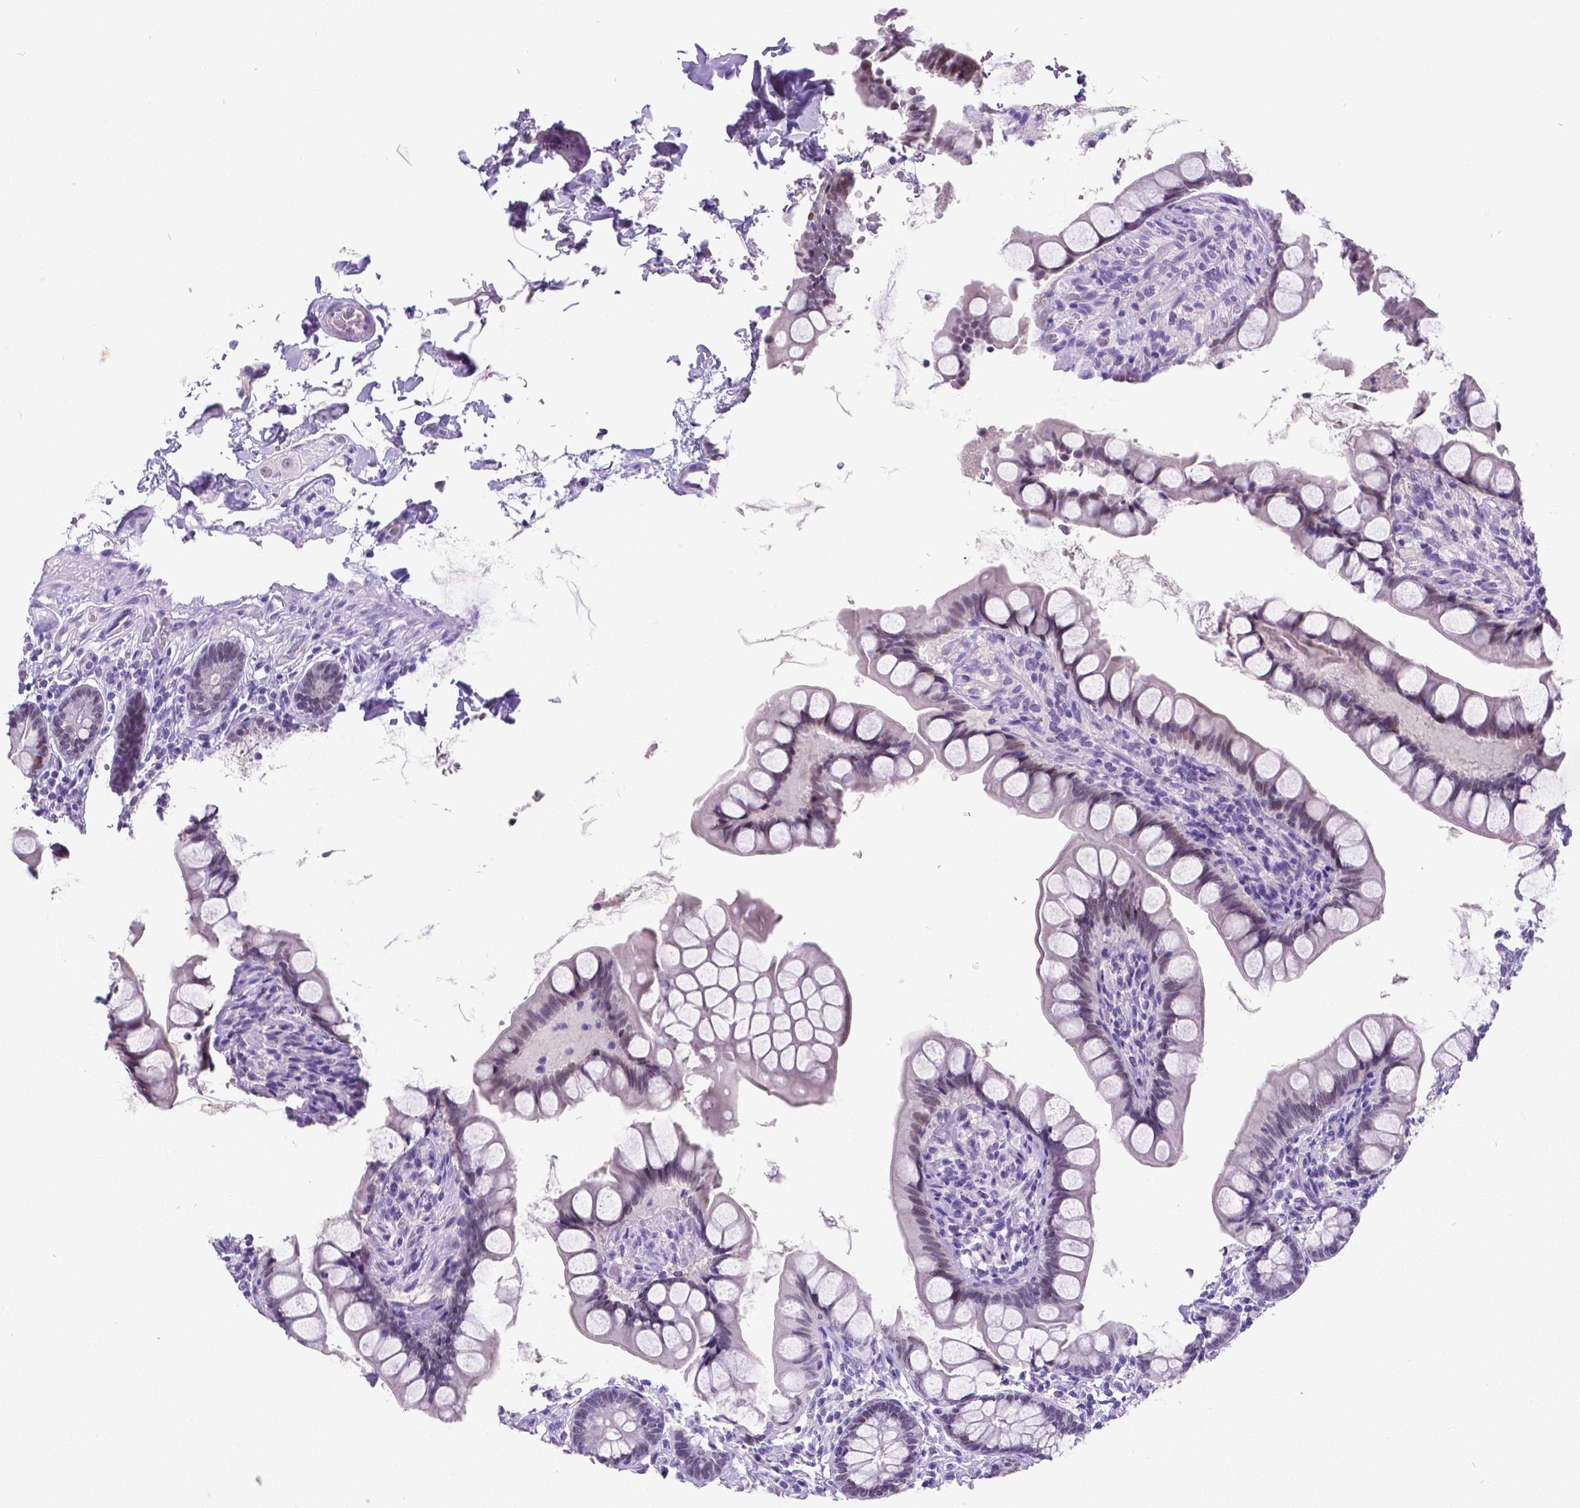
{"staining": {"intensity": "negative", "quantity": "none", "location": "none"}, "tissue": "small intestine", "cell_type": "Glandular cells", "image_type": "normal", "snomed": [{"axis": "morphology", "description": "Normal tissue, NOS"}, {"axis": "topography", "description": "Small intestine"}], "caption": "This is a histopathology image of immunohistochemistry (IHC) staining of benign small intestine, which shows no staining in glandular cells. Brightfield microscopy of immunohistochemistry stained with DAB (3,3'-diaminobenzidine) (brown) and hematoxylin (blue), captured at high magnification.", "gene": "SATB2", "patient": {"sex": "male", "age": 70}}